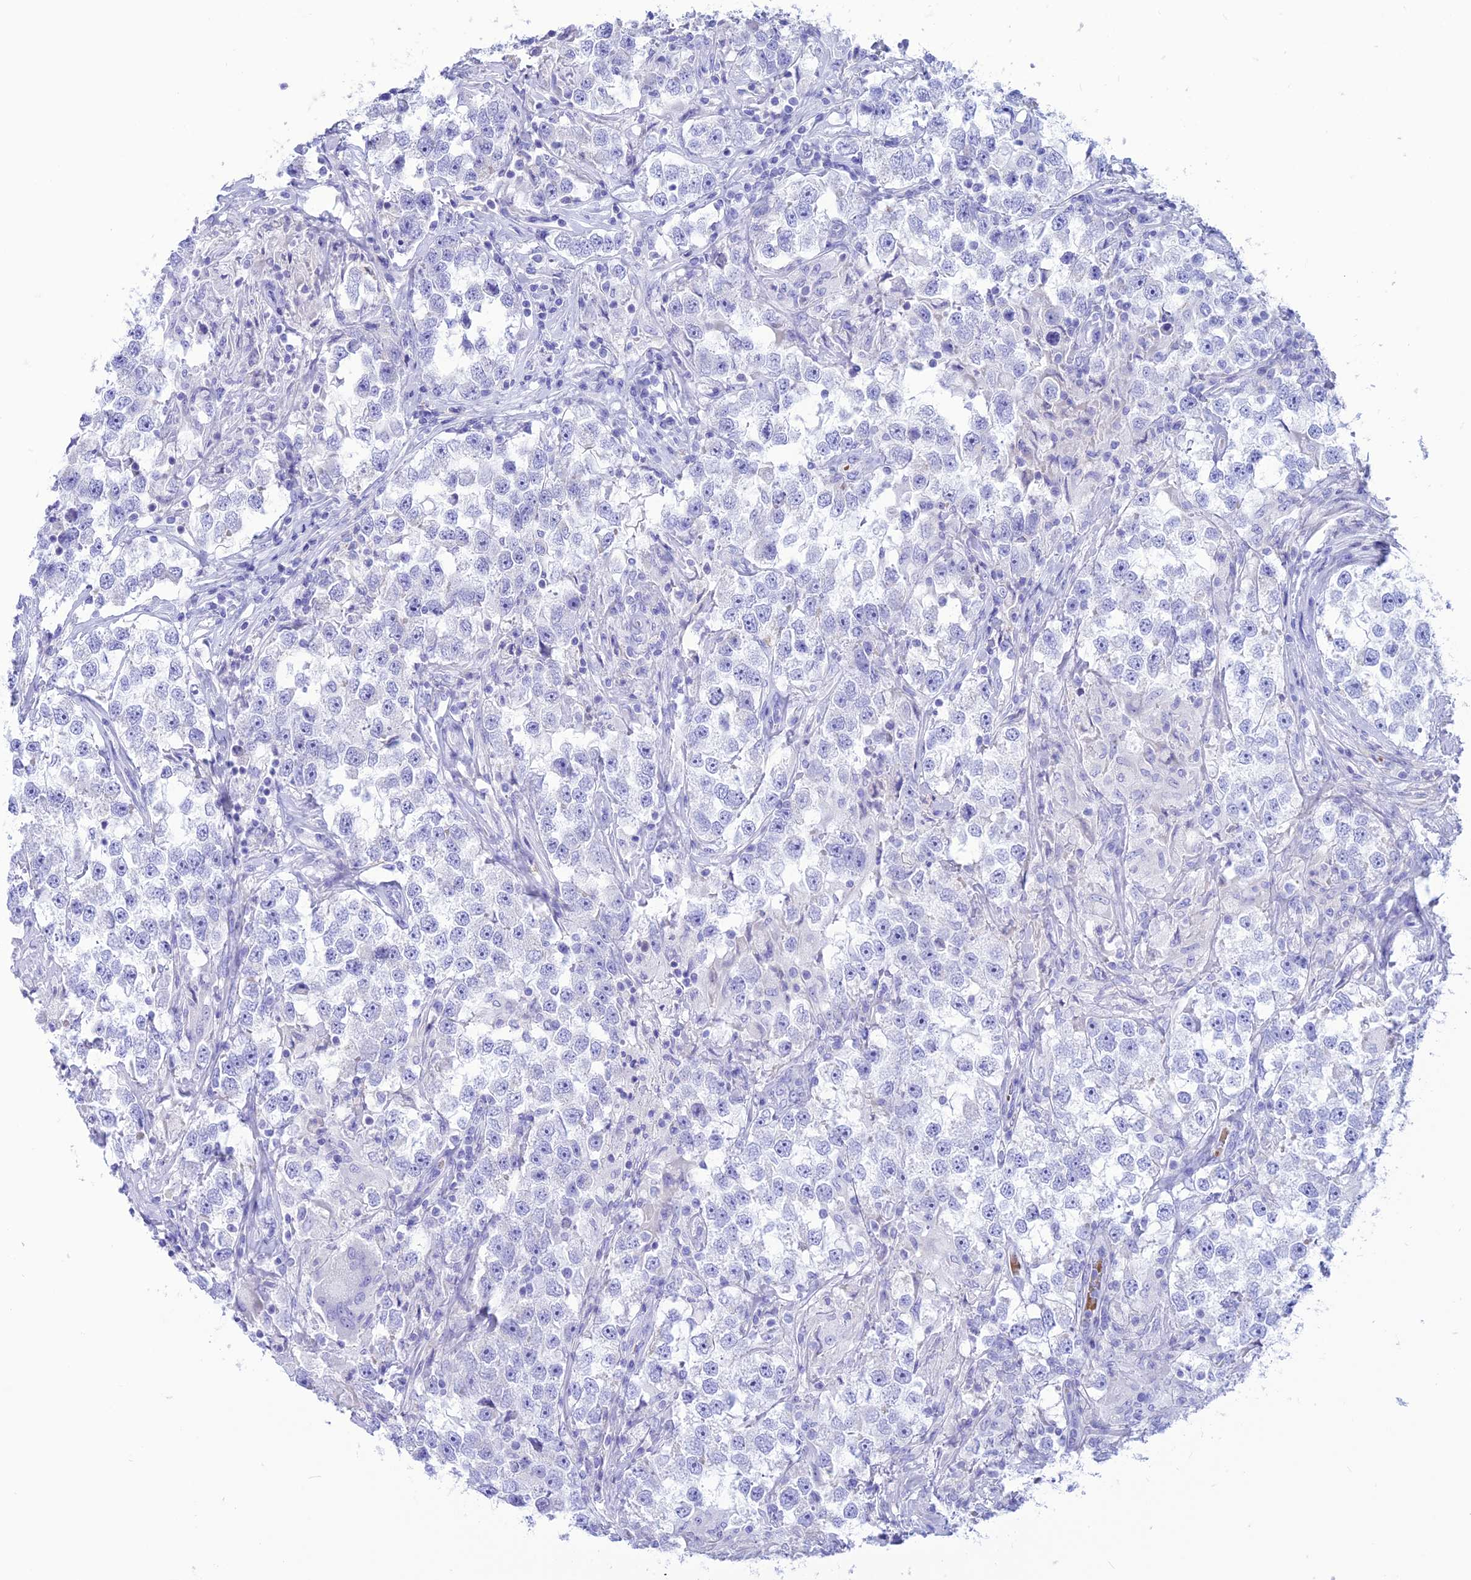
{"staining": {"intensity": "negative", "quantity": "none", "location": "none"}, "tissue": "testis cancer", "cell_type": "Tumor cells", "image_type": "cancer", "snomed": [{"axis": "morphology", "description": "Seminoma, NOS"}, {"axis": "topography", "description": "Testis"}], "caption": "Tumor cells show no significant protein expression in seminoma (testis).", "gene": "GLYATL1", "patient": {"sex": "male", "age": 46}}